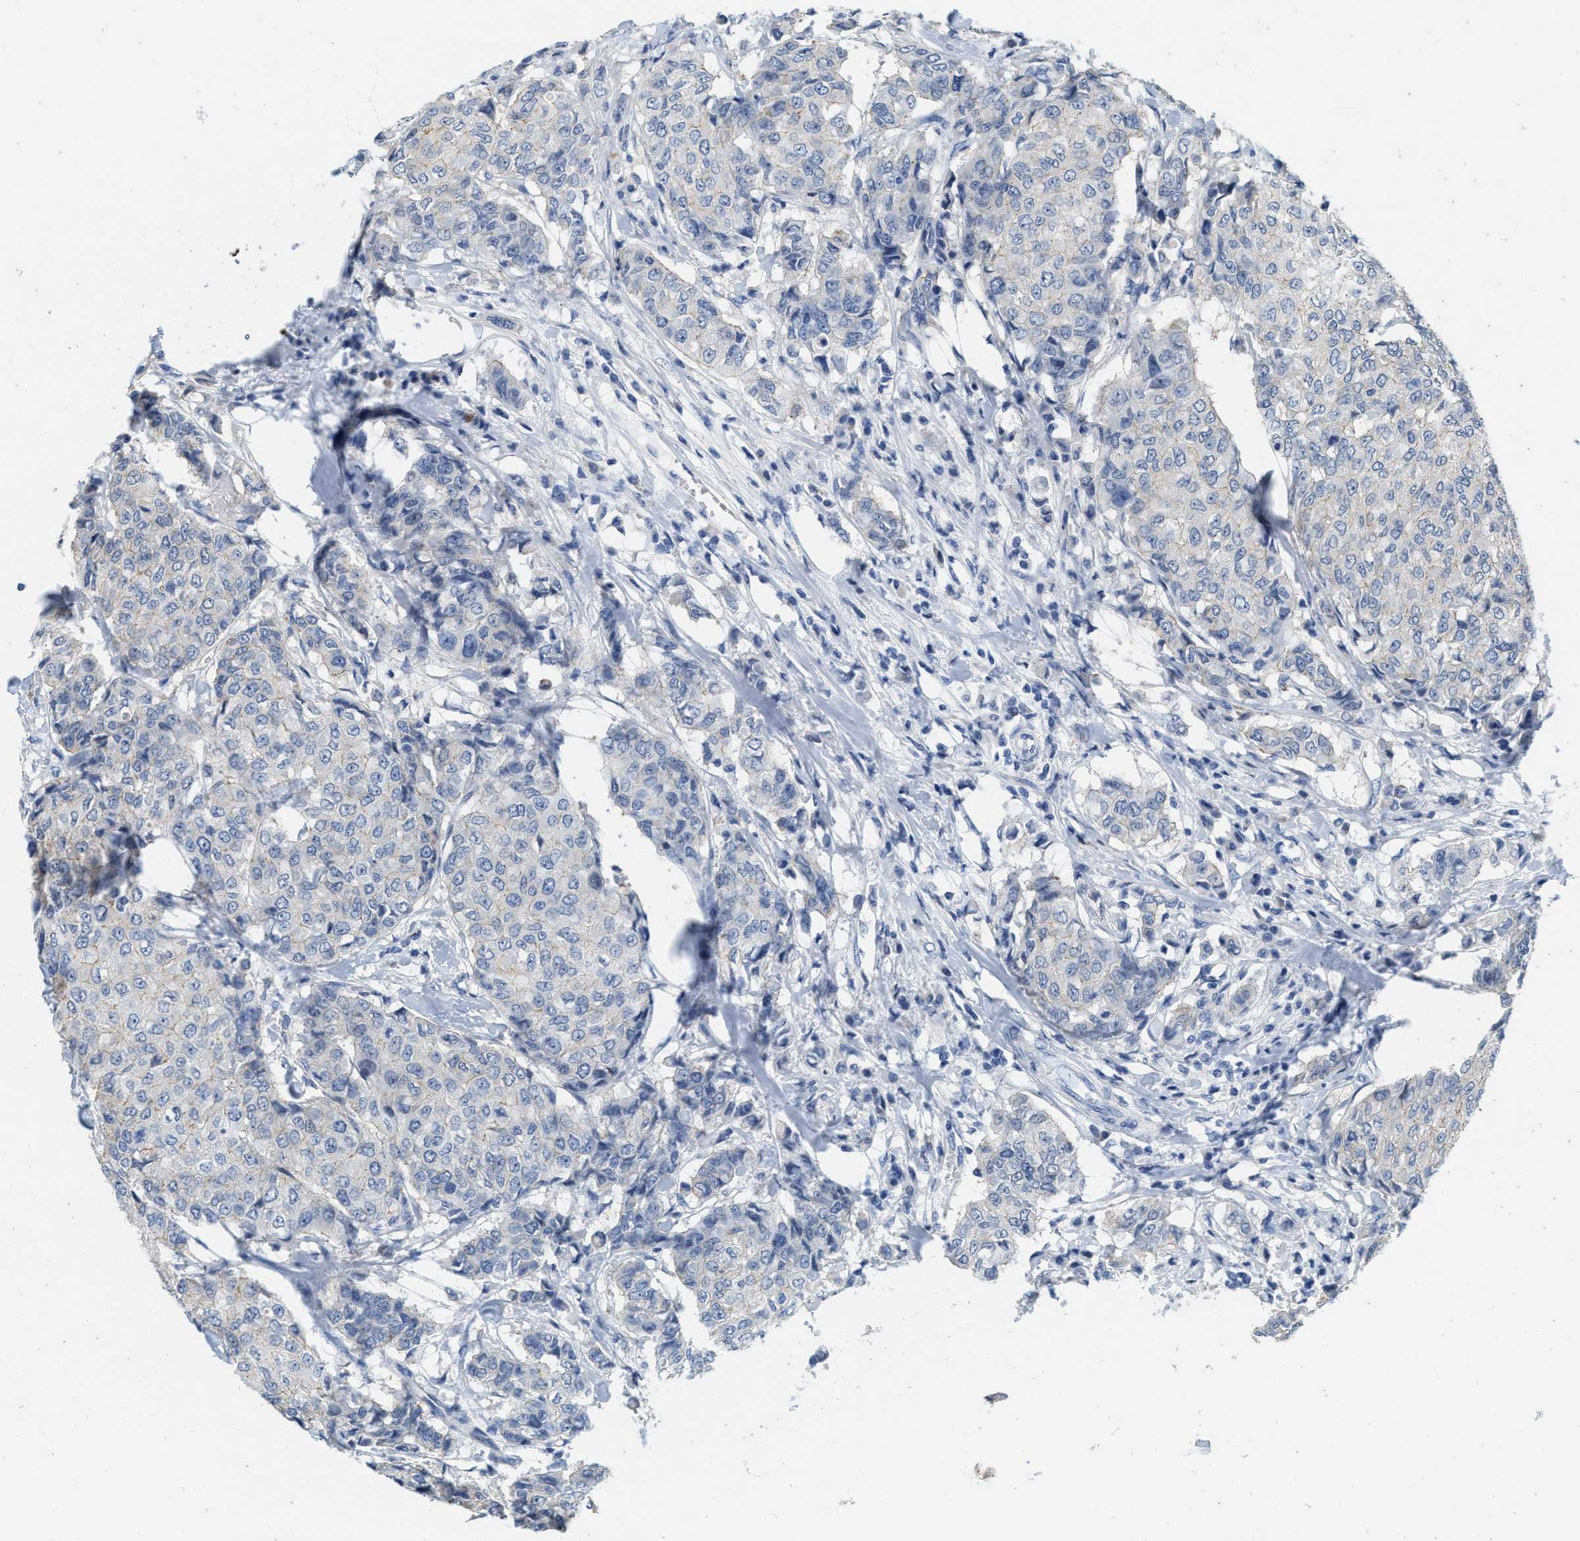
{"staining": {"intensity": "negative", "quantity": "none", "location": "none"}, "tissue": "breast cancer", "cell_type": "Tumor cells", "image_type": "cancer", "snomed": [{"axis": "morphology", "description": "Duct carcinoma"}, {"axis": "topography", "description": "Breast"}], "caption": "High magnification brightfield microscopy of breast invasive ductal carcinoma stained with DAB (3,3'-diaminobenzidine) (brown) and counterstained with hematoxylin (blue): tumor cells show no significant expression.", "gene": "ABCB11", "patient": {"sex": "female", "age": 27}}